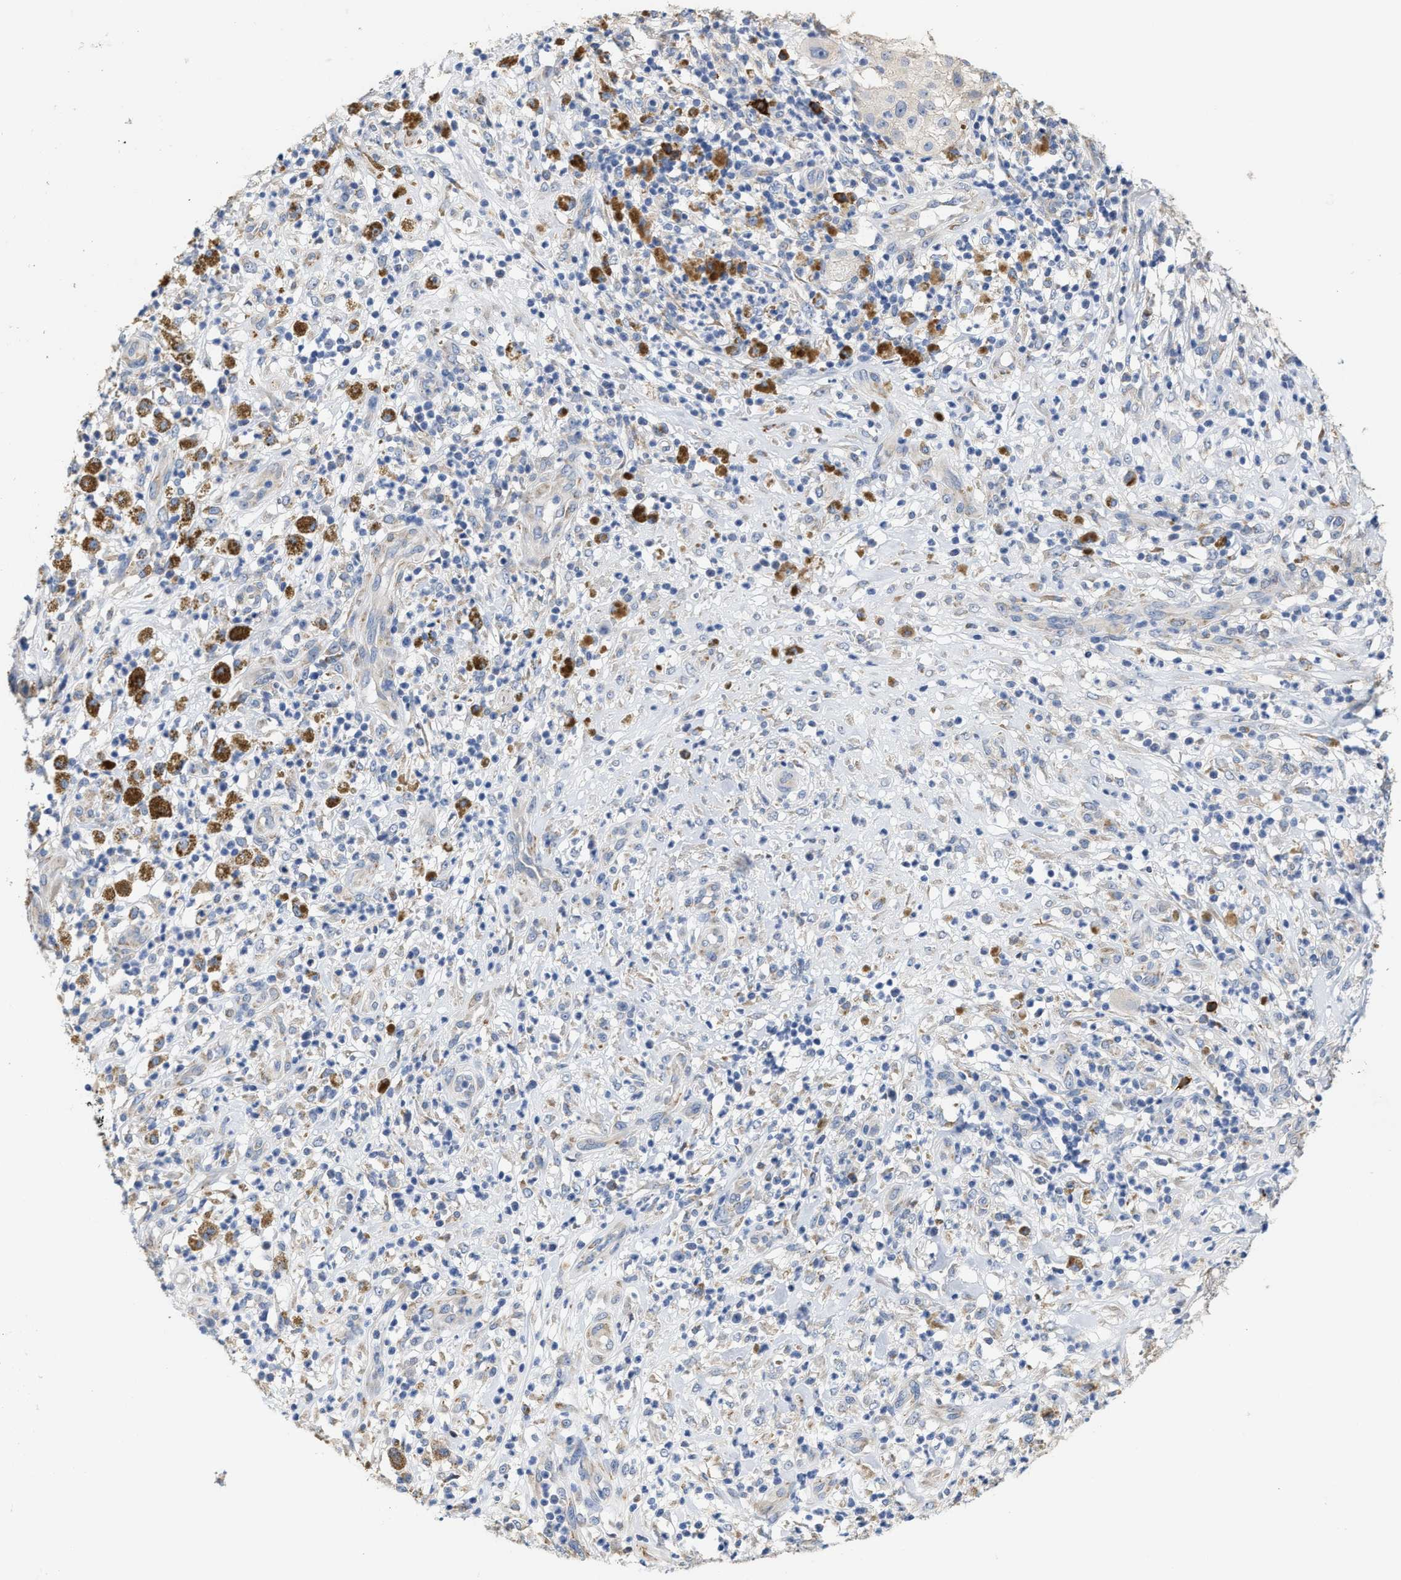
{"staining": {"intensity": "weak", "quantity": "<25%", "location": "cytoplasmic/membranous"}, "tissue": "melanoma", "cell_type": "Tumor cells", "image_type": "cancer", "snomed": [{"axis": "morphology", "description": "Necrosis, NOS"}, {"axis": "morphology", "description": "Malignant melanoma, NOS"}, {"axis": "topography", "description": "Skin"}], "caption": "Tumor cells show no significant expression in melanoma.", "gene": "RYR2", "patient": {"sex": "female", "age": 87}}